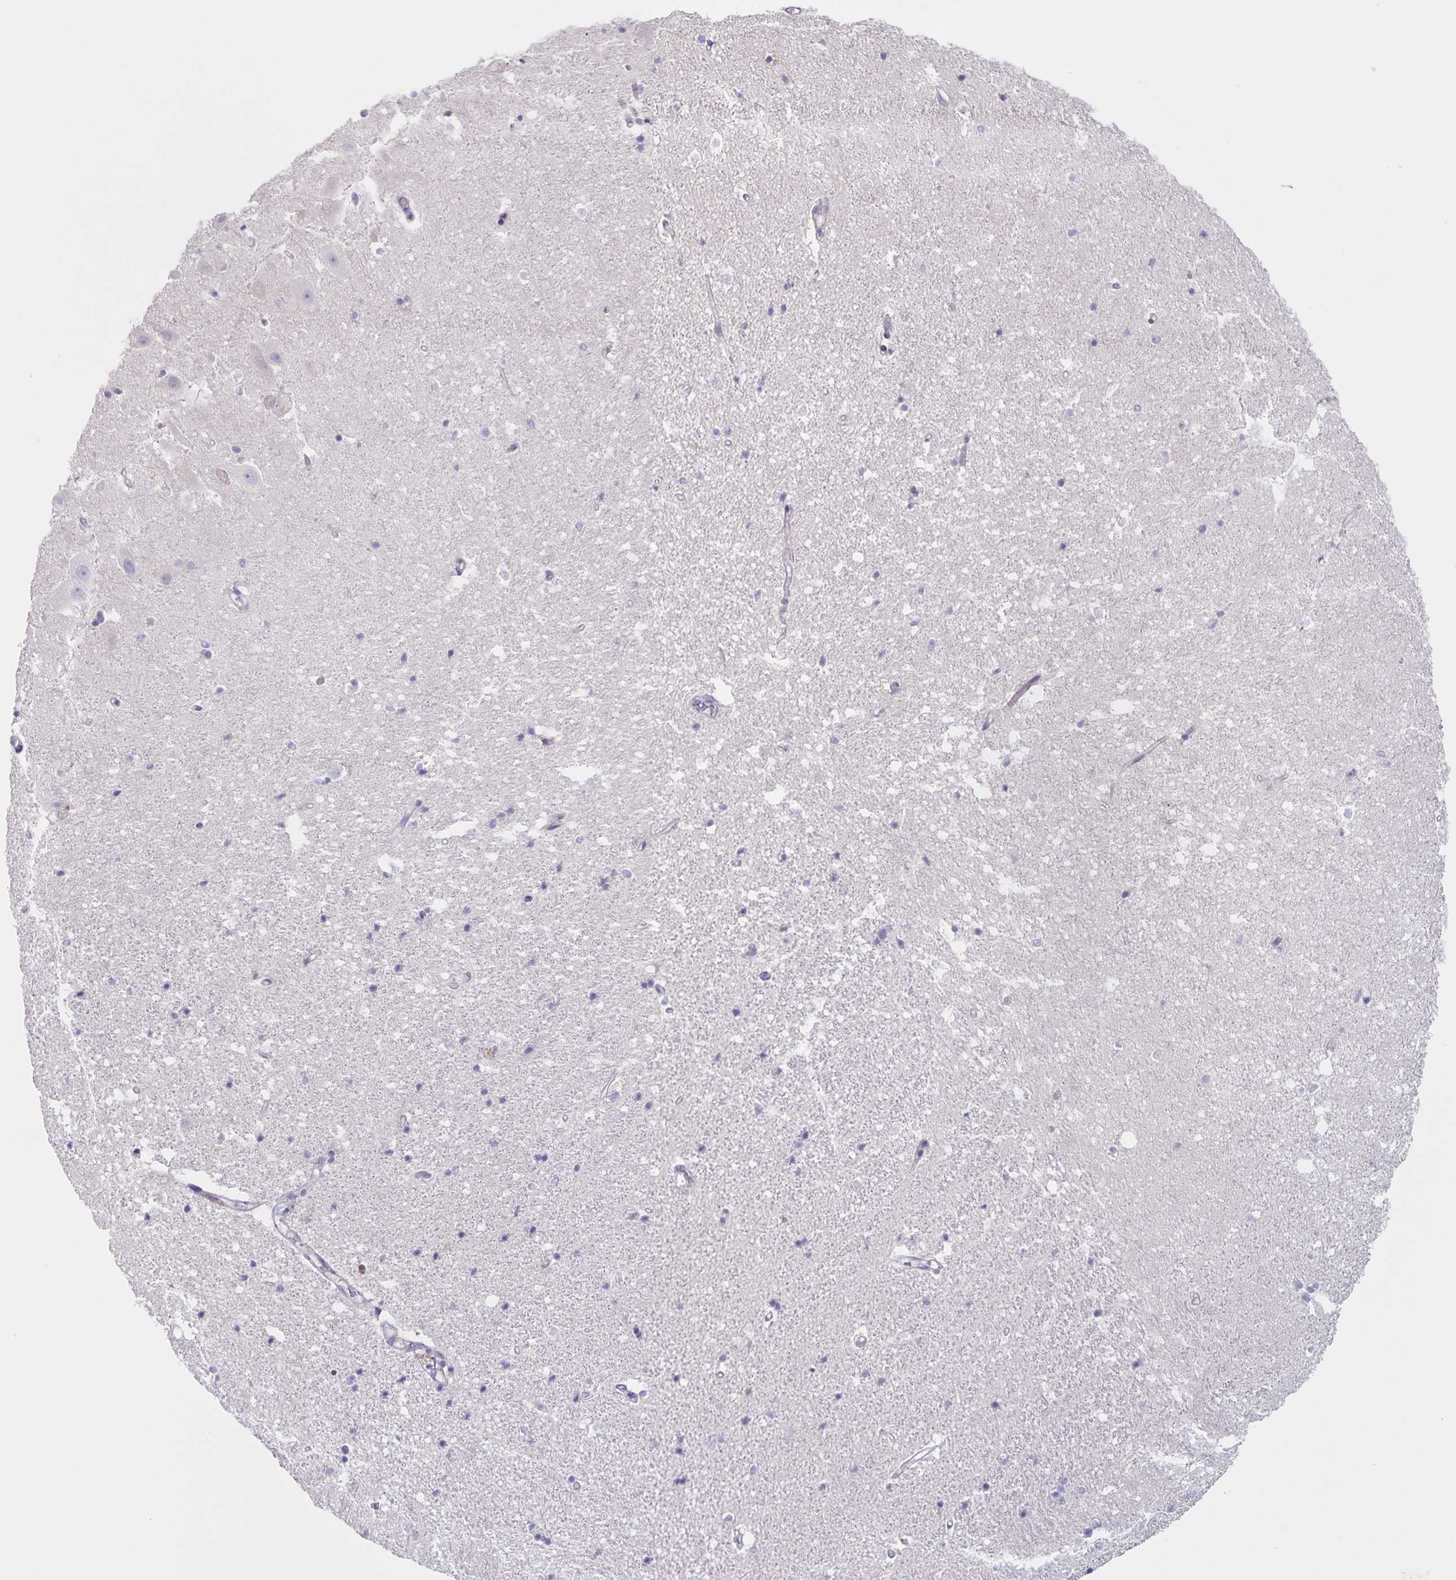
{"staining": {"intensity": "negative", "quantity": "none", "location": "none"}, "tissue": "hippocampus", "cell_type": "Glial cells", "image_type": "normal", "snomed": [{"axis": "morphology", "description": "Normal tissue, NOS"}, {"axis": "topography", "description": "Hippocampus"}], "caption": "Micrograph shows no protein expression in glial cells of benign hippocampus. (DAB IHC, high magnification).", "gene": "CENPH", "patient": {"sex": "male", "age": 63}}